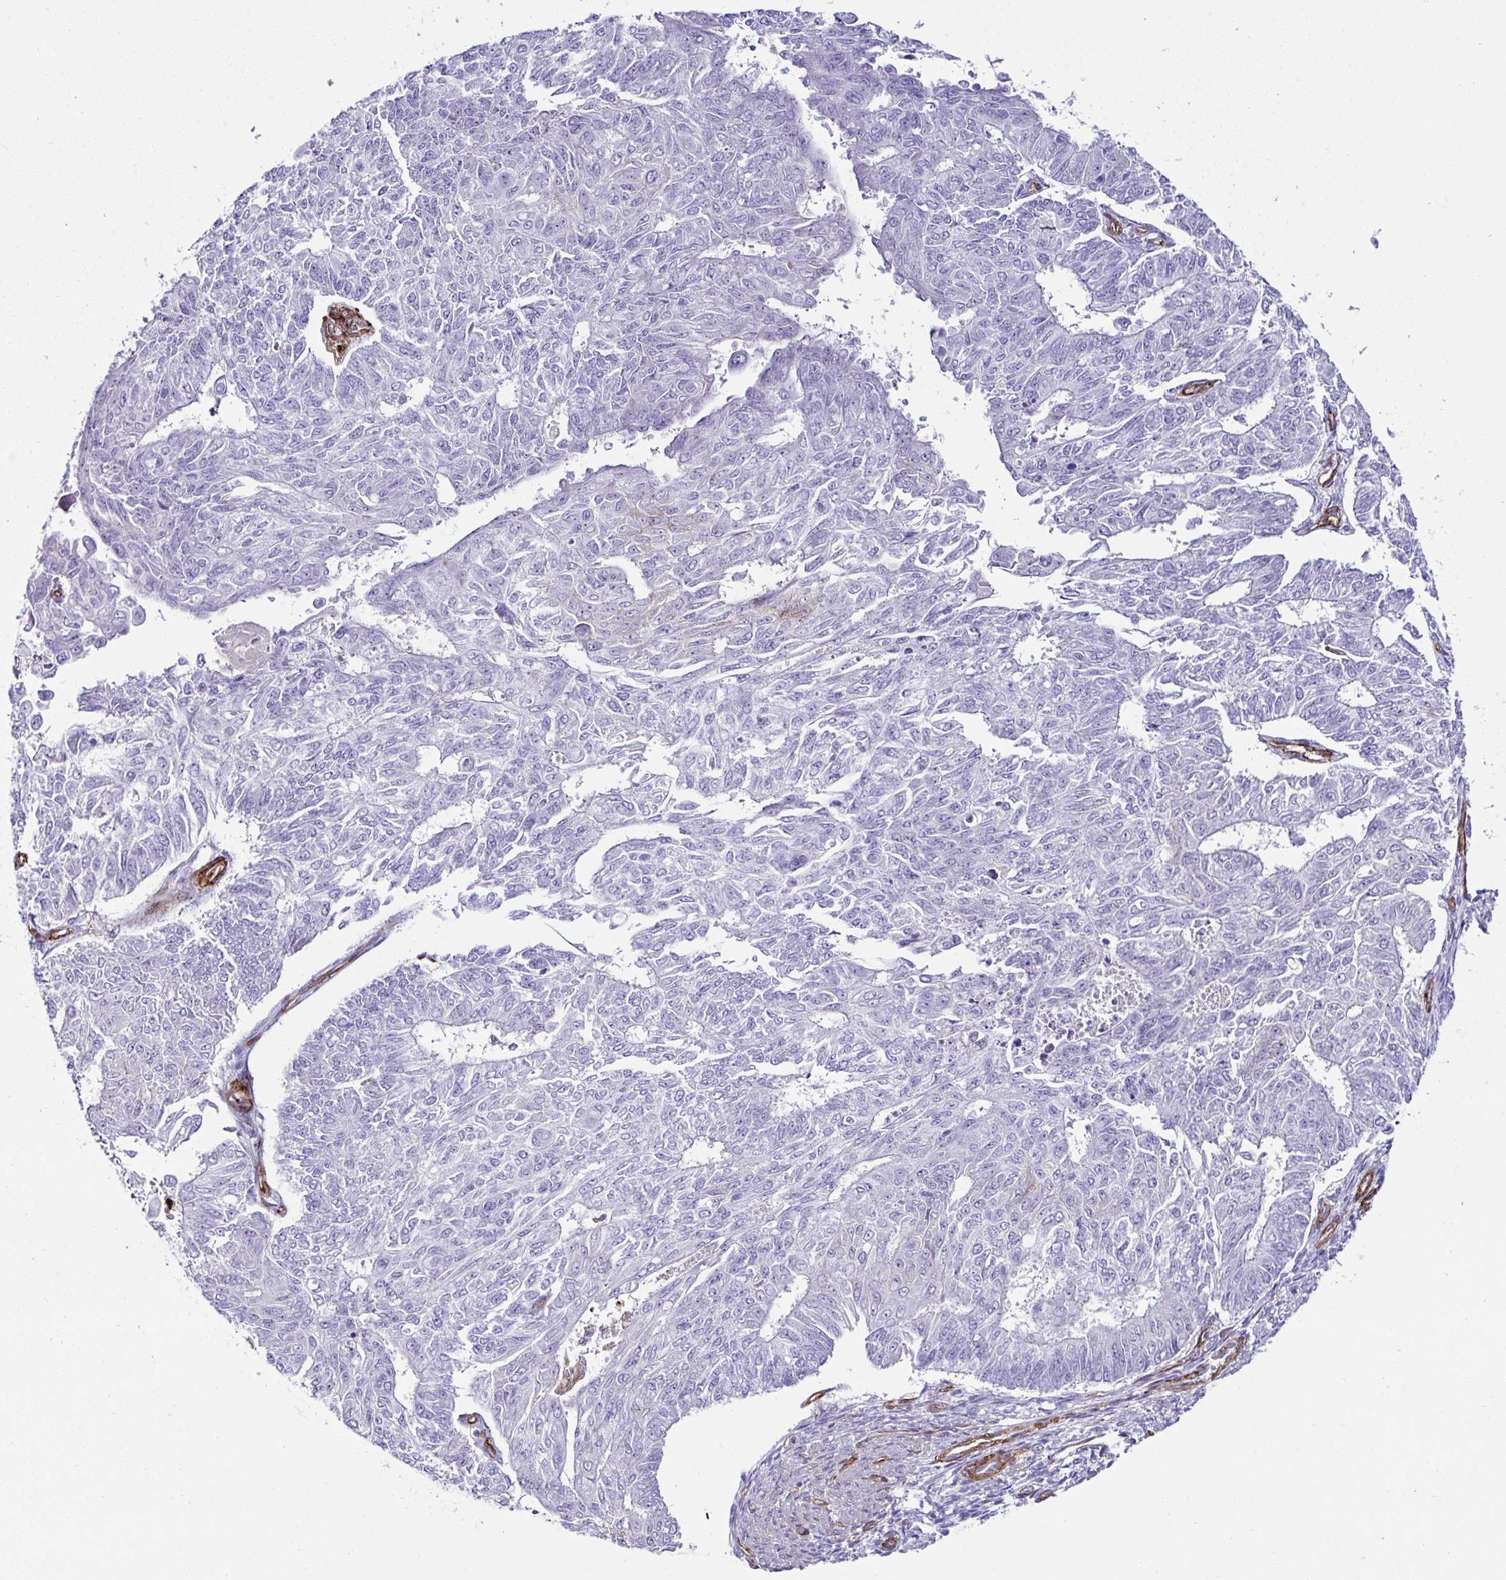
{"staining": {"intensity": "negative", "quantity": "none", "location": "none"}, "tissue": "endometrial cancer", "cell_type": "Tumor cells", "image_type": "cancer", "snomed": [{"axis": "morphology", "description": "Adenocarcinoma, NOS"}, {"axis": "topography", "description": "Endometrium"}], "caption": "This photomicrograph is of endometrial cancer (adenocarcinoma) stained with immunohistochemistry to label a protein in brown with the nuclei are counter-stained blue. There is no positivity in tumor cells. Nuclei are stained in blue.", "gene": "FBXO34", "patient": {"sex": "female", "age": 32}}